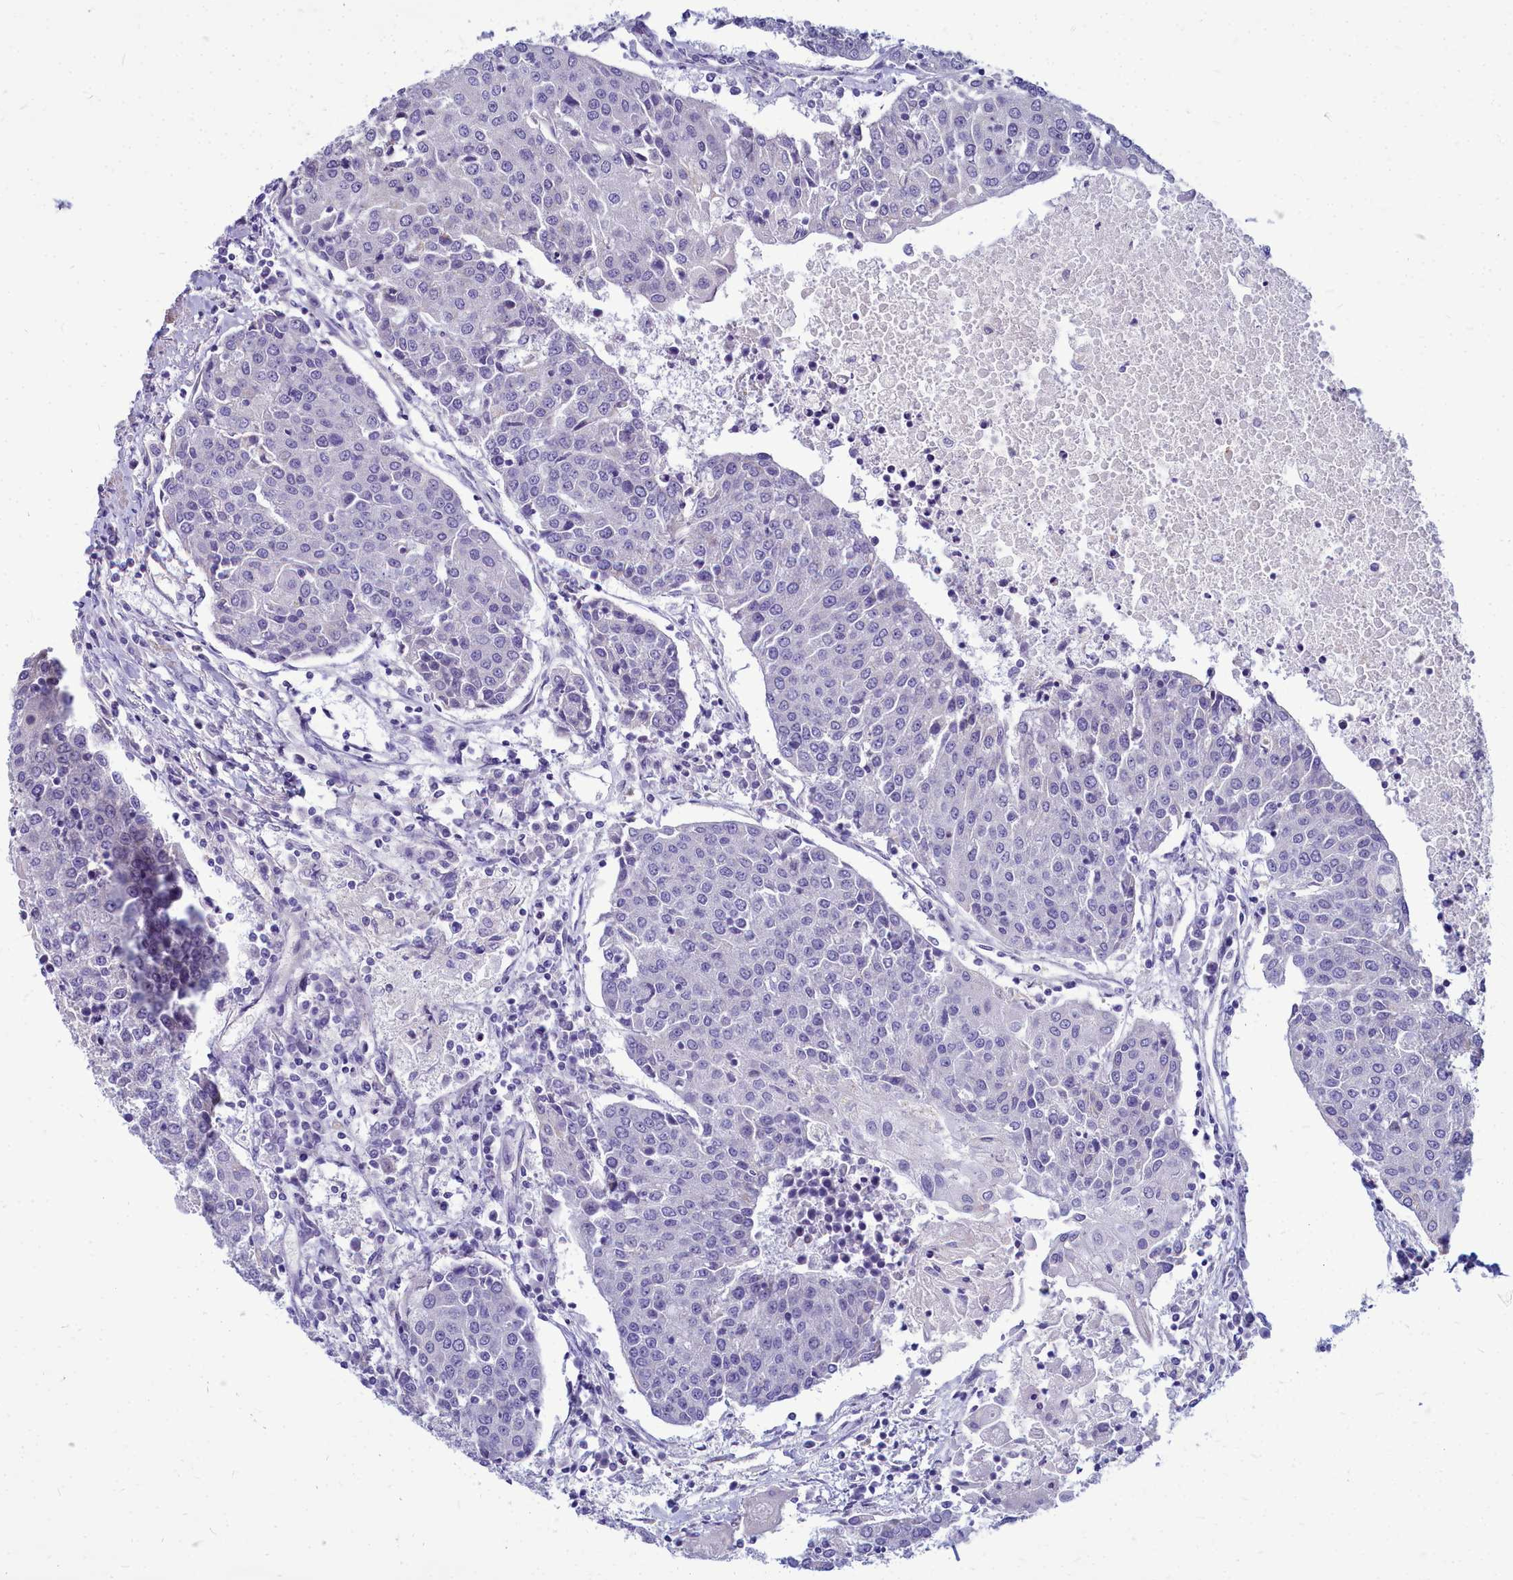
{"staining": {"intensity": "negative", "quantity": "none", "location": "none"}, "tissue": "urothelial cancer", "cell_type": "Tumor cells", "image_type": "cancer", "snomed": [{"axis": "morphology", "description": "Urothelial carcinoma, High grade"}, {"axis": "topography", "description": "Urinary bladder"}], "caption": "Photomicrograph shows no protein positivity in tumor cells of urothelial cancer tissue.", "gene": "SMPD4", "patient": {"sex": "female", "age": 85}}